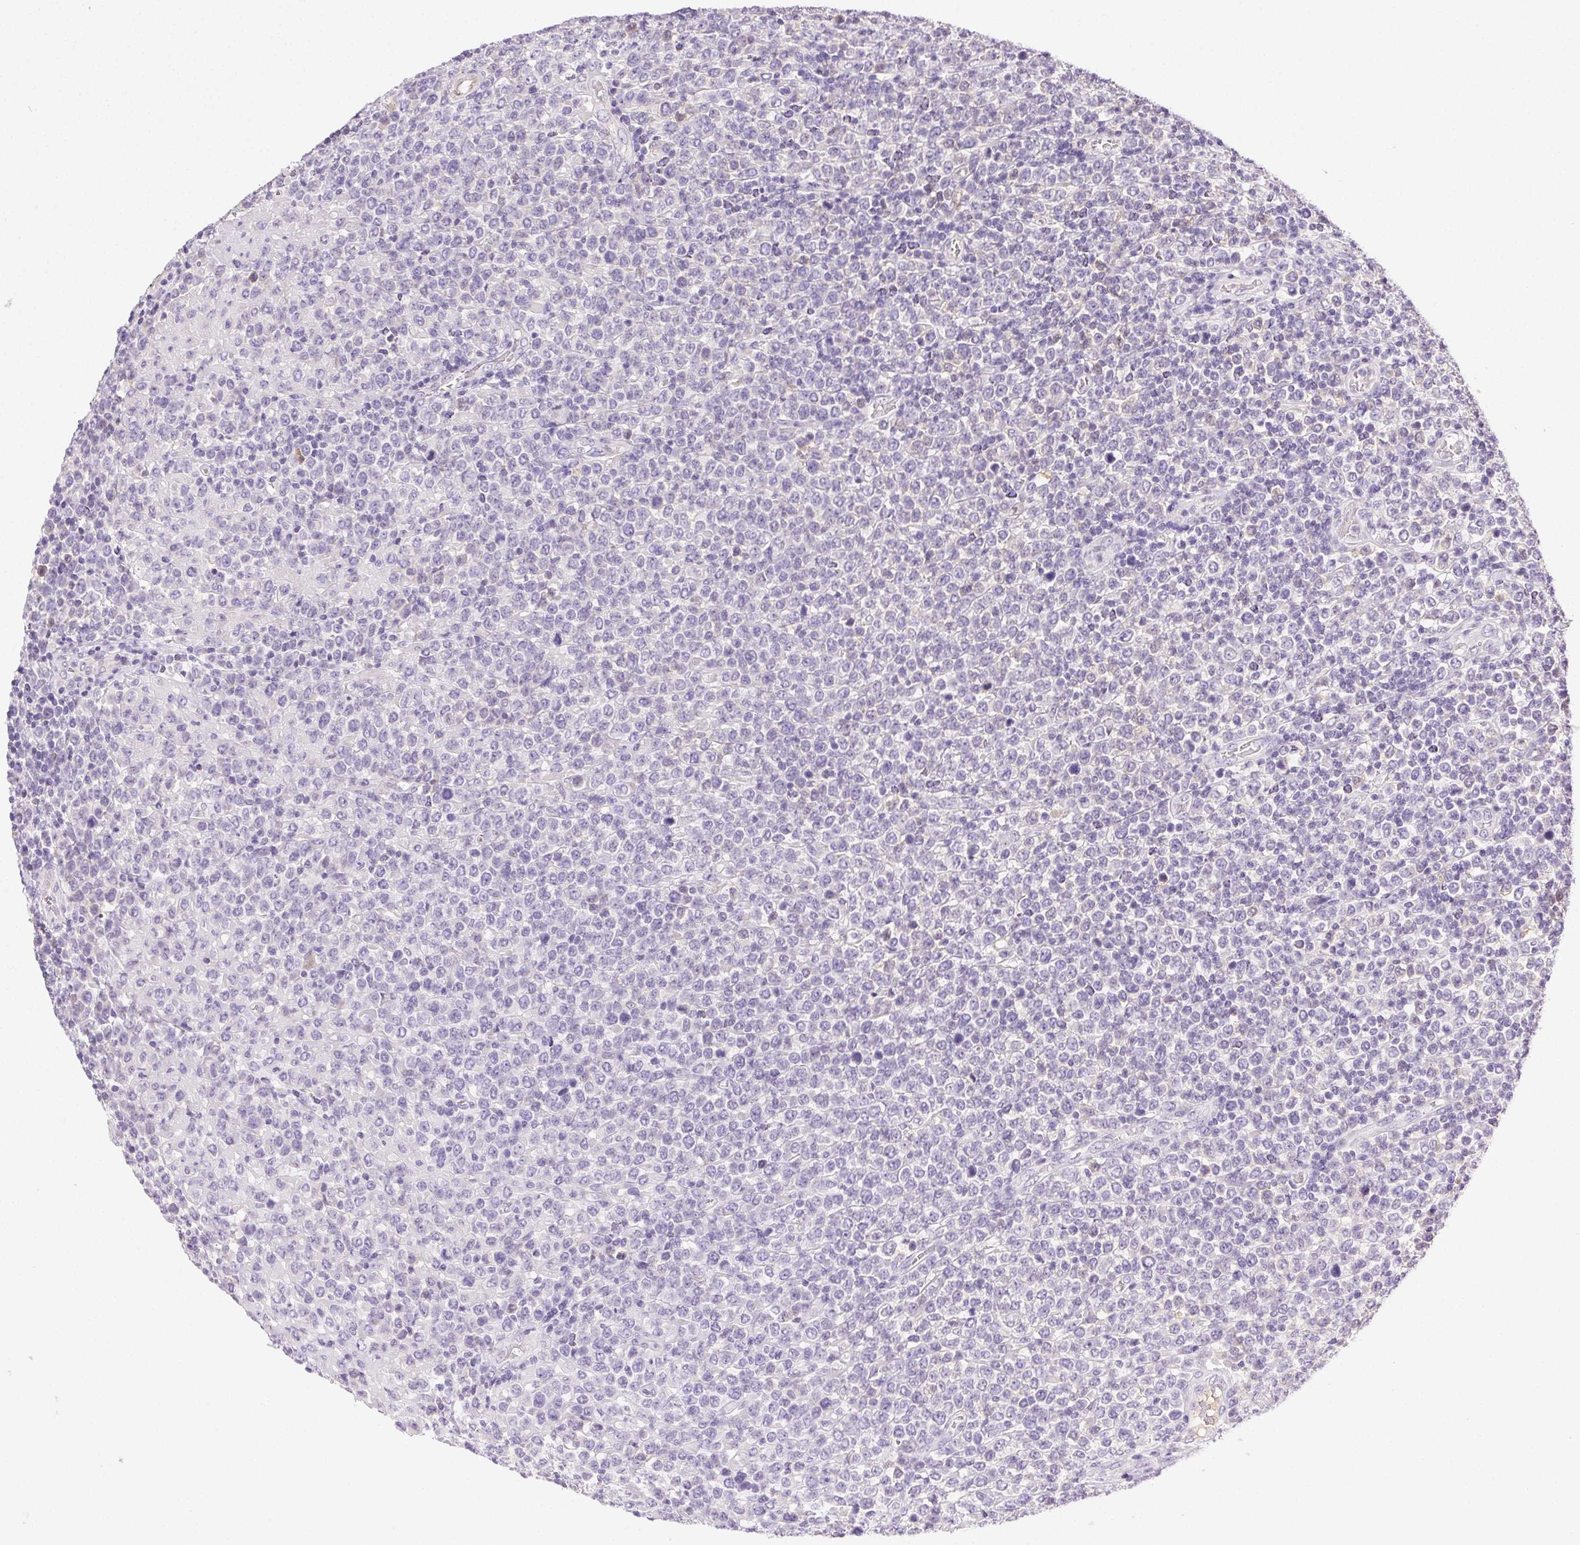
{"staining": {"intensity": "negative", "quantity": "none", "location": "none"}, "tissue": "lymphoma", "cell_type": "Tumor cells", "image_type": "cancer", "snomed": [{"axis": "morphology", "description": "Malignant lymphoma, non-Hodgkin's type, High grade"}, {"axis": "topography", "description": "Soft tissue"}], "caption": "A micrograph of malignant lymphoma, non-Hodgkin's type (high-grade) stained for a protein shows no brown staining in tumor cells. (IHC, brightfield microscopy, high magnification).", "gene": "BPIFB2", "patient": {"sex": "female", "age": 56}}